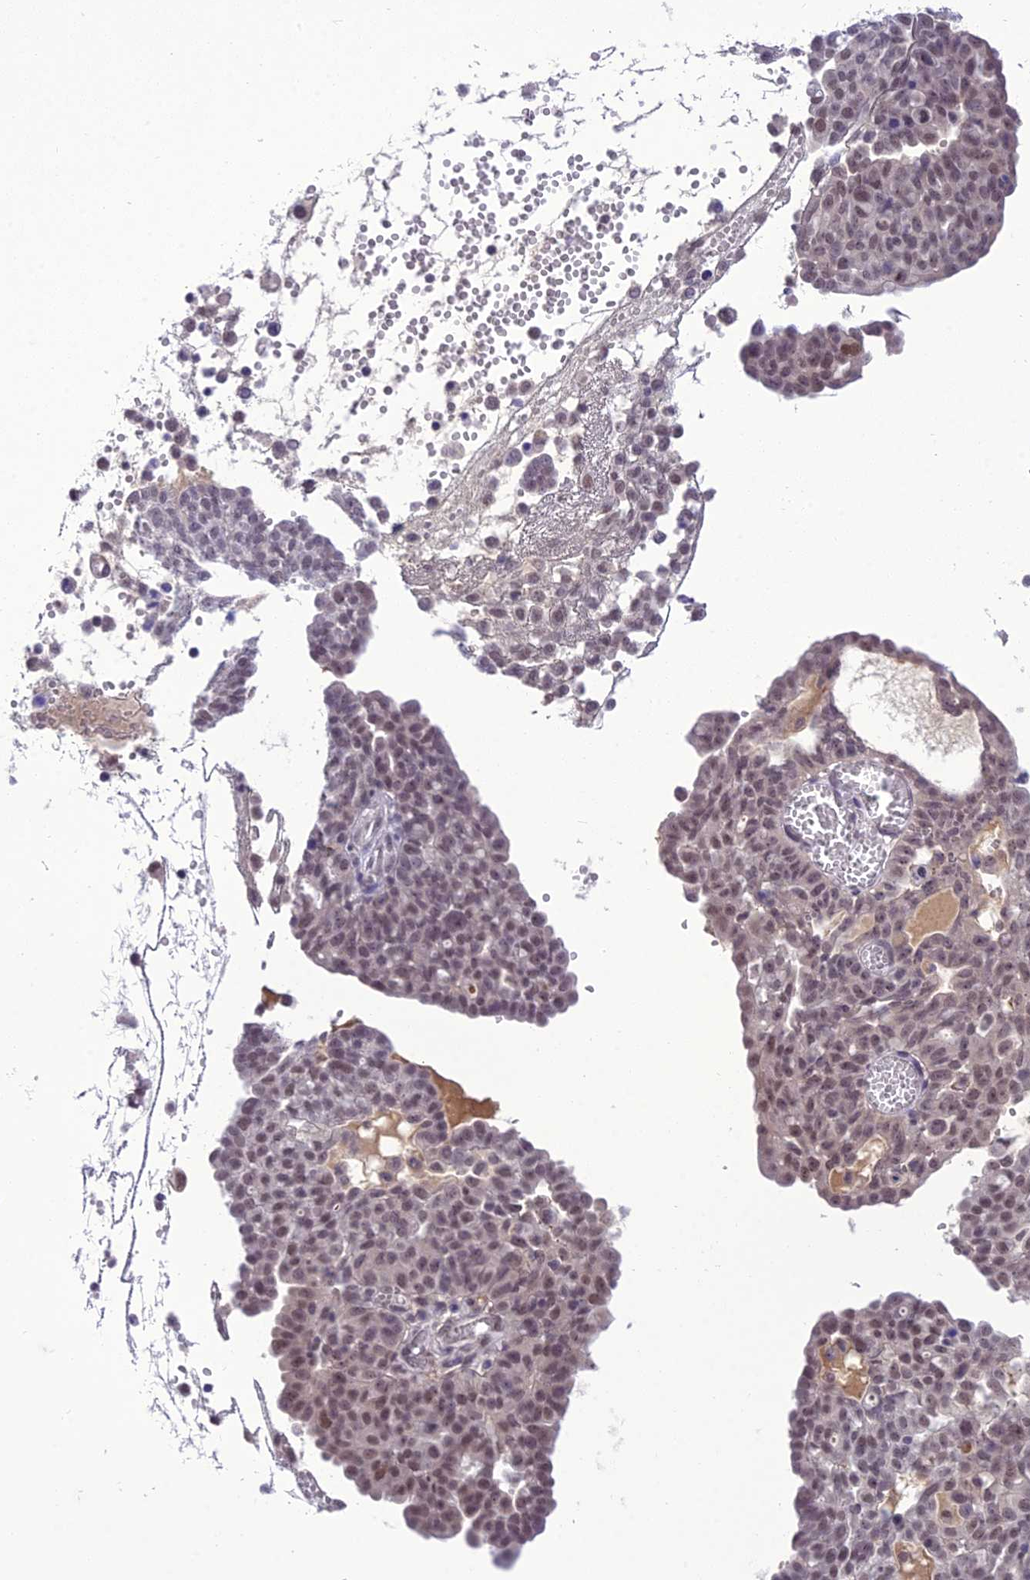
{"staining": {"intensity": "moderate", "quantity": ">75%", "location": "nuclear"}, "tissue": "ovarian cancer", "cell_type": "Tumor cells", "image_type": "cancer", "snomed": [{"axis": "morphology", "description": "Cystadenocarcinoma, serous, NOS"}, {"axis": "topography", "description": "Soft tissue"}, {"axis": "topography", "description": "Ovary"}], "caption": "IHC of serous cystadenocarcinoma (ovarian) reveals medium levels of moderate nuclear expression in about >75% of tumor cells.", "gene": "SH3RF3", "patient": {"sex": "female", "age": 57}}